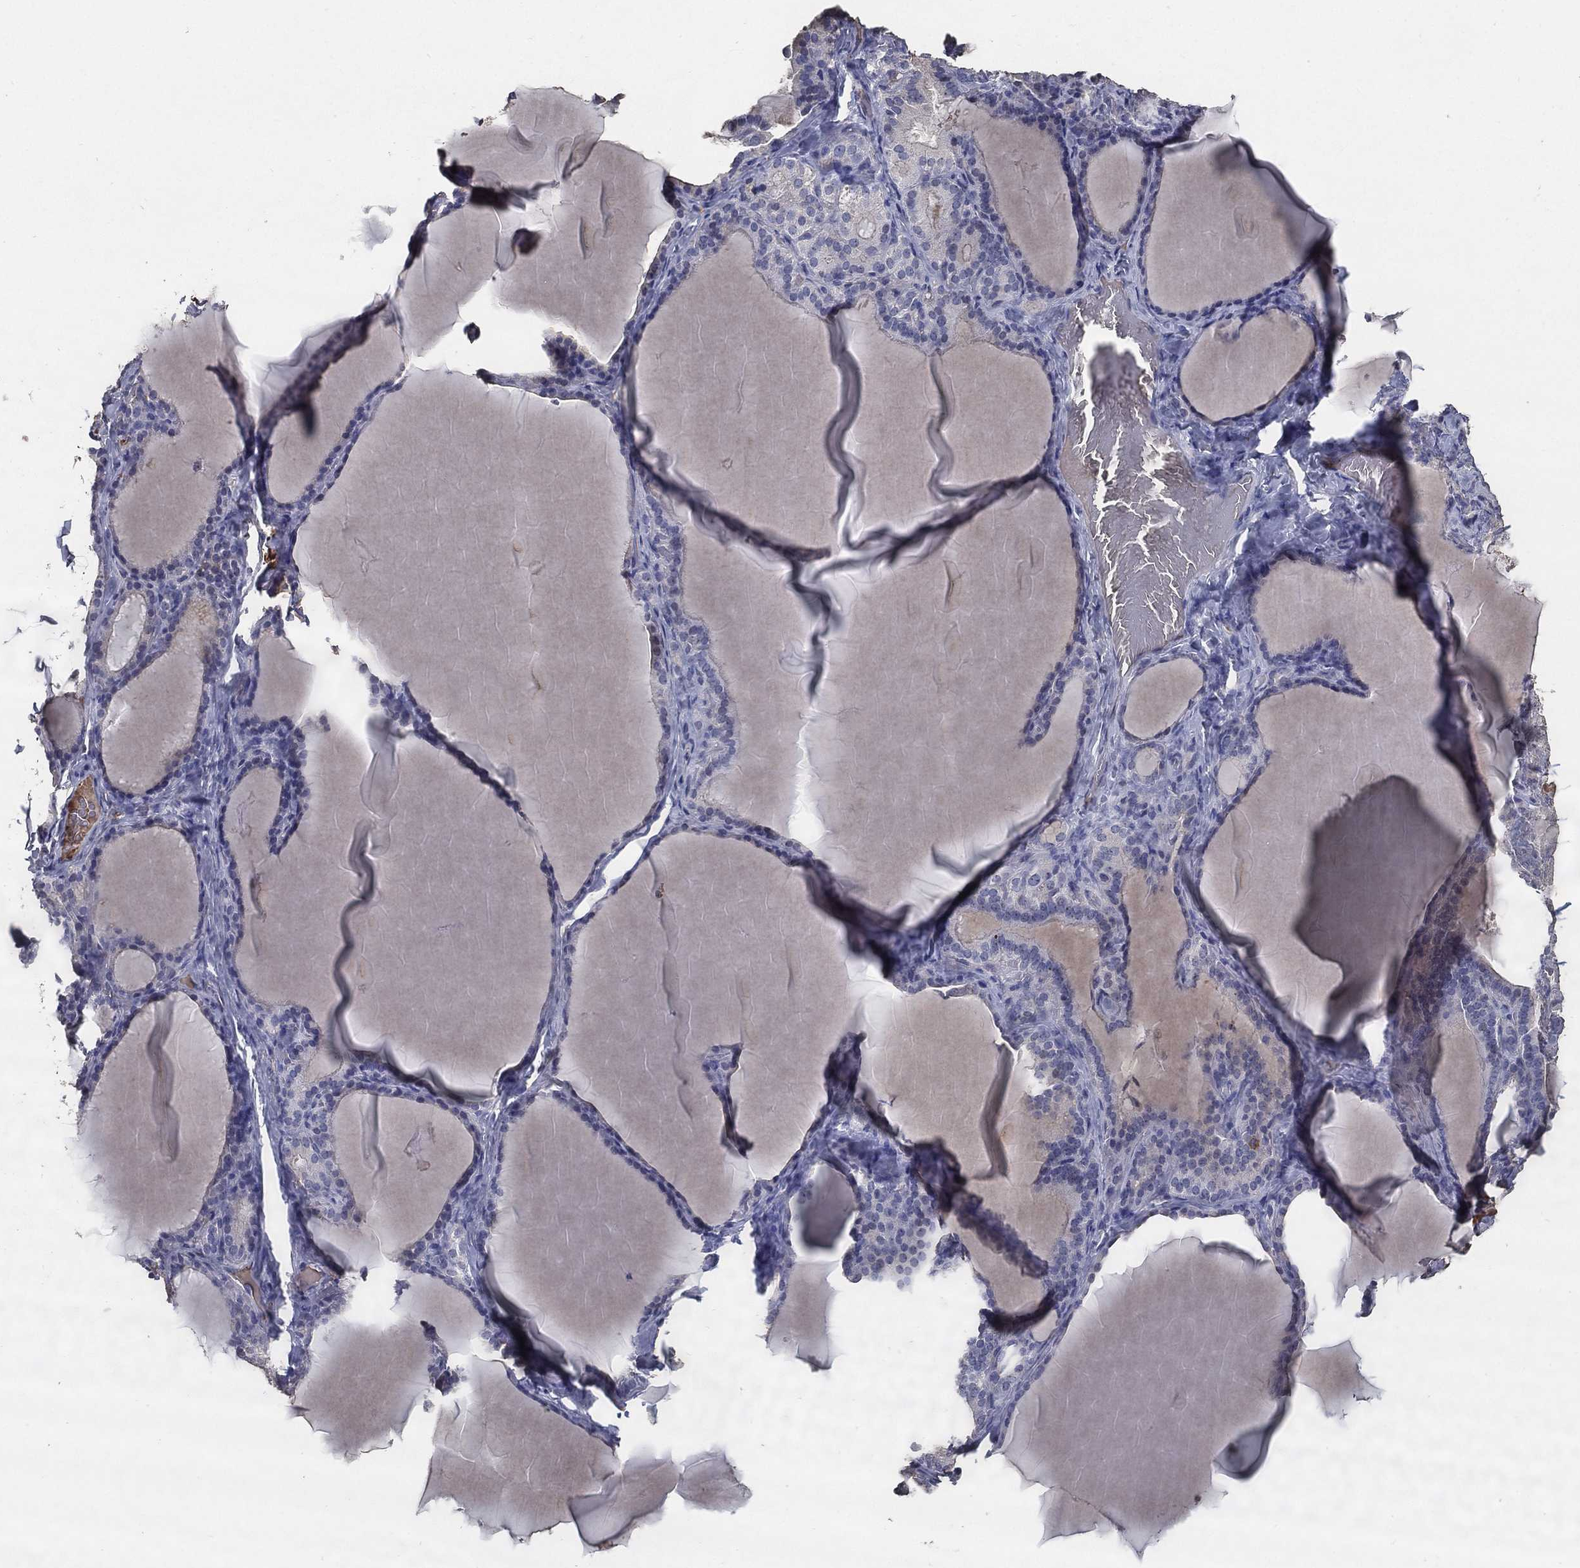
{"staining": {"intensity": "negative", "quantity": "none", "location": "none"}, "tissue": "thyroid gland", "cell_type": "Glandular cells", "image_type": "normal", "snomed": [{"axis": "morphology", "description": "Normal tissue, NOS"}, {"axis": "morphology", "description": "Hyperplasia, NOS"}, {"axis": "topography", "description": "Thyroid gland"}], "caption": "Immunohistochemistry (IHC) image of normal thyroid gland stained for a protein (brown), which demonstrates no positivity in glandular cells. (Brightfield microscopy of DAB (3,3'-diaminobenzidine) immunohistochemistry (IHC) at high magnification).", "gene": "EFNA1", "patient": {"sex": "female", "age": 27}}